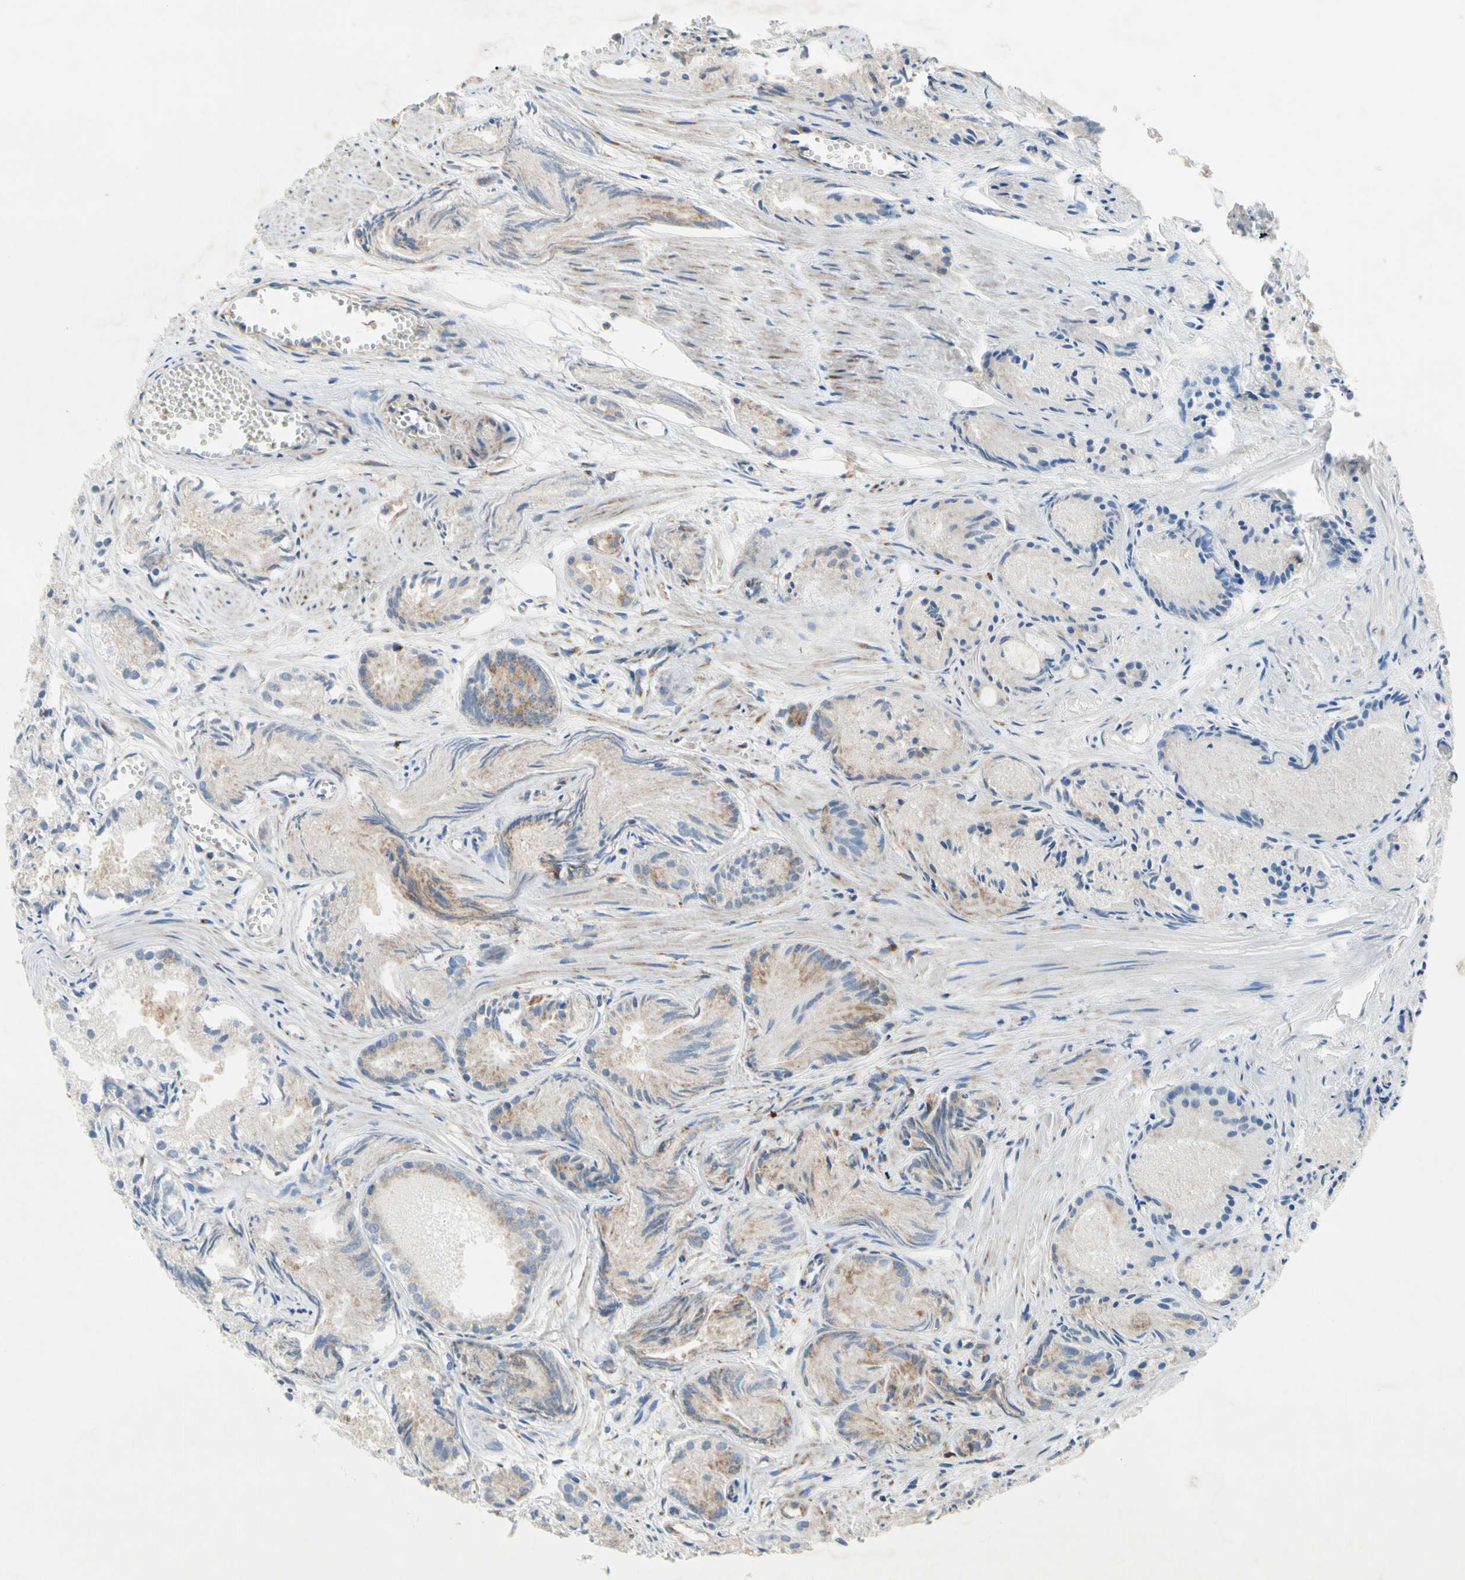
{"staining": {"intensity": "weak", "quantity": "25%-75%", "location": "cytoplasmic/membranous"}, "tissue": "prostate cancer", "cell_type": "Tumor cells", "image_type": "cancer", "snomed": [{"axis": "morphology", "description": "Adenocarcinoma, Low grade"}, {"axis": "topography", "description": "Prostate"}], "caption": "Prostate cancer (adenocarcinoma (low-grade)) stained with DAB immunohistochemistry reveals low levels of weak cytoplasmic/membranous expression in about 25%-75% of tumor cells.", "gene": "MFF", "patient": {"sex": "male", "age": 72}}